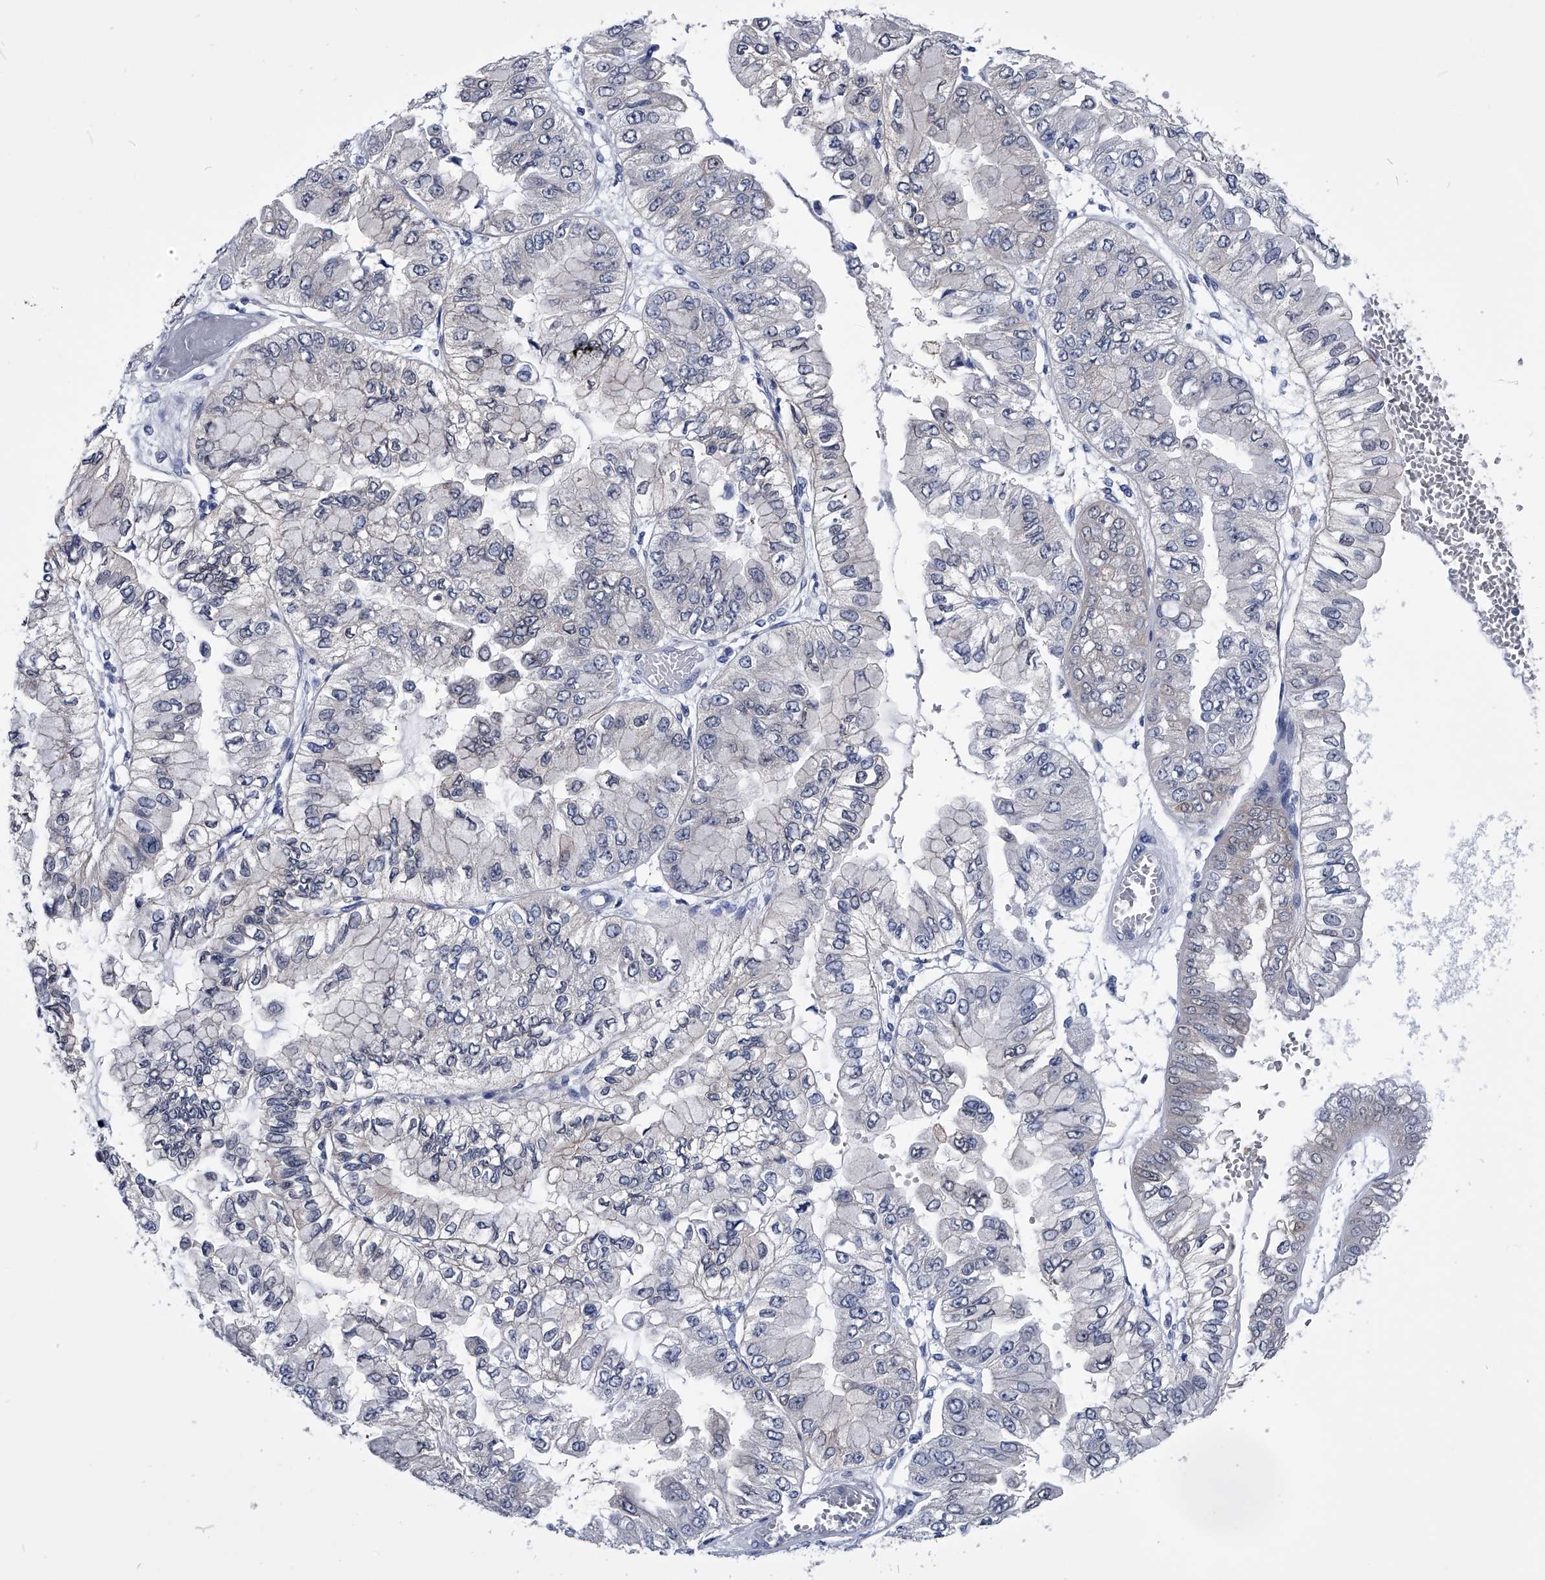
{"staining": {"intensity": "negative", "quantity": "none", "location": "none"}, "tissue": "liver cancer", "cell_type": "Tumor cells", "image_type": "cancer", "snomed": [{"axis": "morphology", "description": "Cholangiocarcinoma"}, {"axis": "topography", "description": "Liver"}], "caption": "IHC image of liver cancer stained for a protein (brown), which displays no positivity in tumor cells.", "gene": "PDXK", "patient": {"sex": "female", "age": 79}}